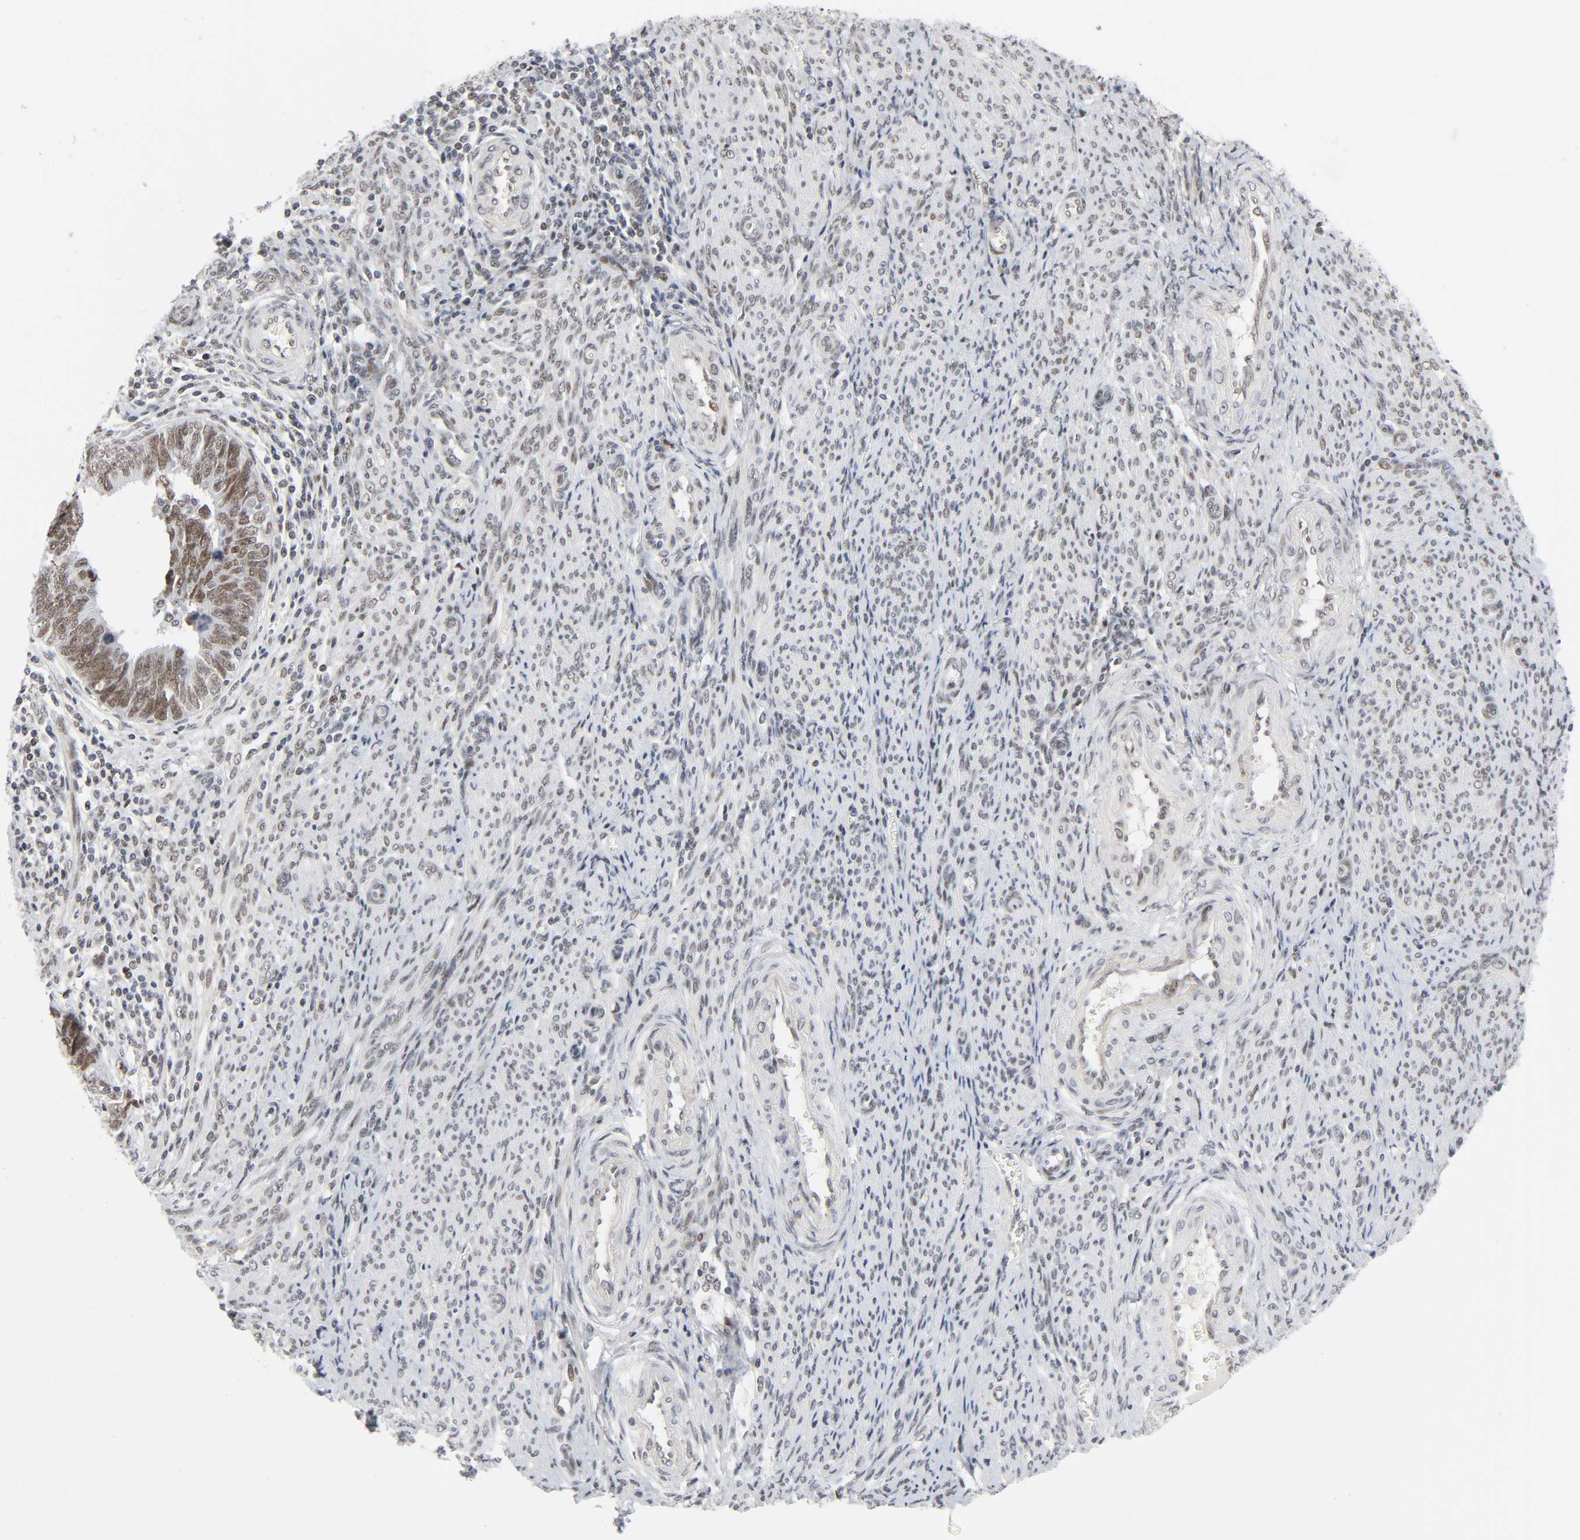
{"staining": {"intensity": "moderate", "quantity": ">75%", "location": "nuclear"}, "tissue": "endometrial cancer", "cell_type": "Tumor cells", "image_type": "cancer", "snomed": [{"axis": "morphology", "description": "Adenocarcinoma, NOS"}, {"axis": "topography", "description": "Endometrium"}], "caption": "IHC of human endometrial cancer displays medium levels of moderate nuclear staining in about >75% of tumor cells.", "gene": "DIDO1", "patient": {"sex": "female", "age": 75}}